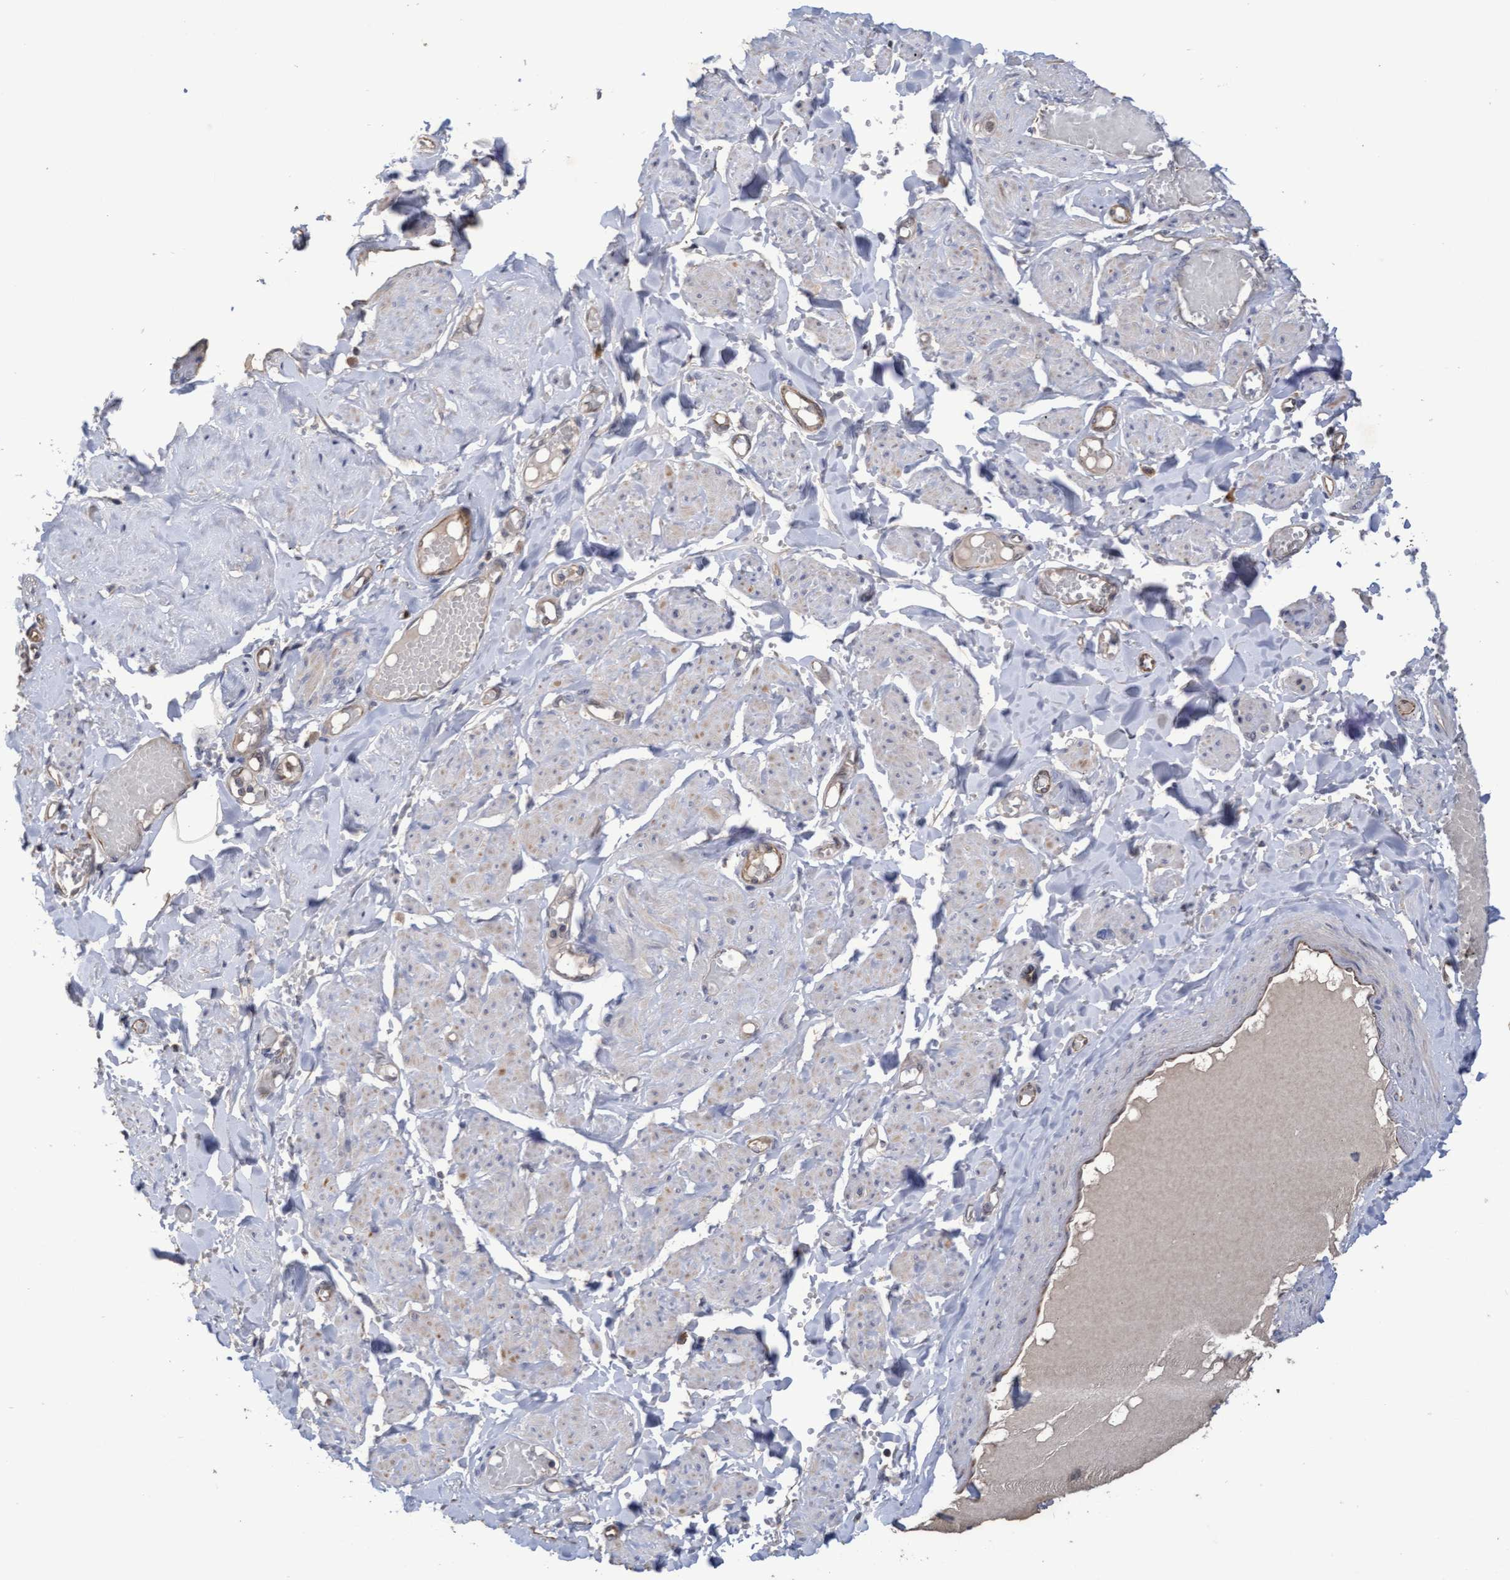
{"staining": {"intensity": "weak", "quantity": ">75%", "location": "cytoplasmic/membranous"}, "tissue": "soft tissue", "cell_type": "Fibroblasts", "image_type": "normal", "snomed": [{"axis": "morphology", "description": "Normal tissue, NOS"}, {"axis": "topography", "description": "Vascular tissue"}, {"axis": "topography", "description": "Fallopian tube"}, {"axis": "topography", "description": "Ovary"}], "caption": "The micrograph displays staining of unremarkable soft tissue, revealing weak cytoplasmic/membranous protein positivity (brown color) within fibroblasts.", "gene": "KRT24", "patient": {"sex": "female", "age": 67}}